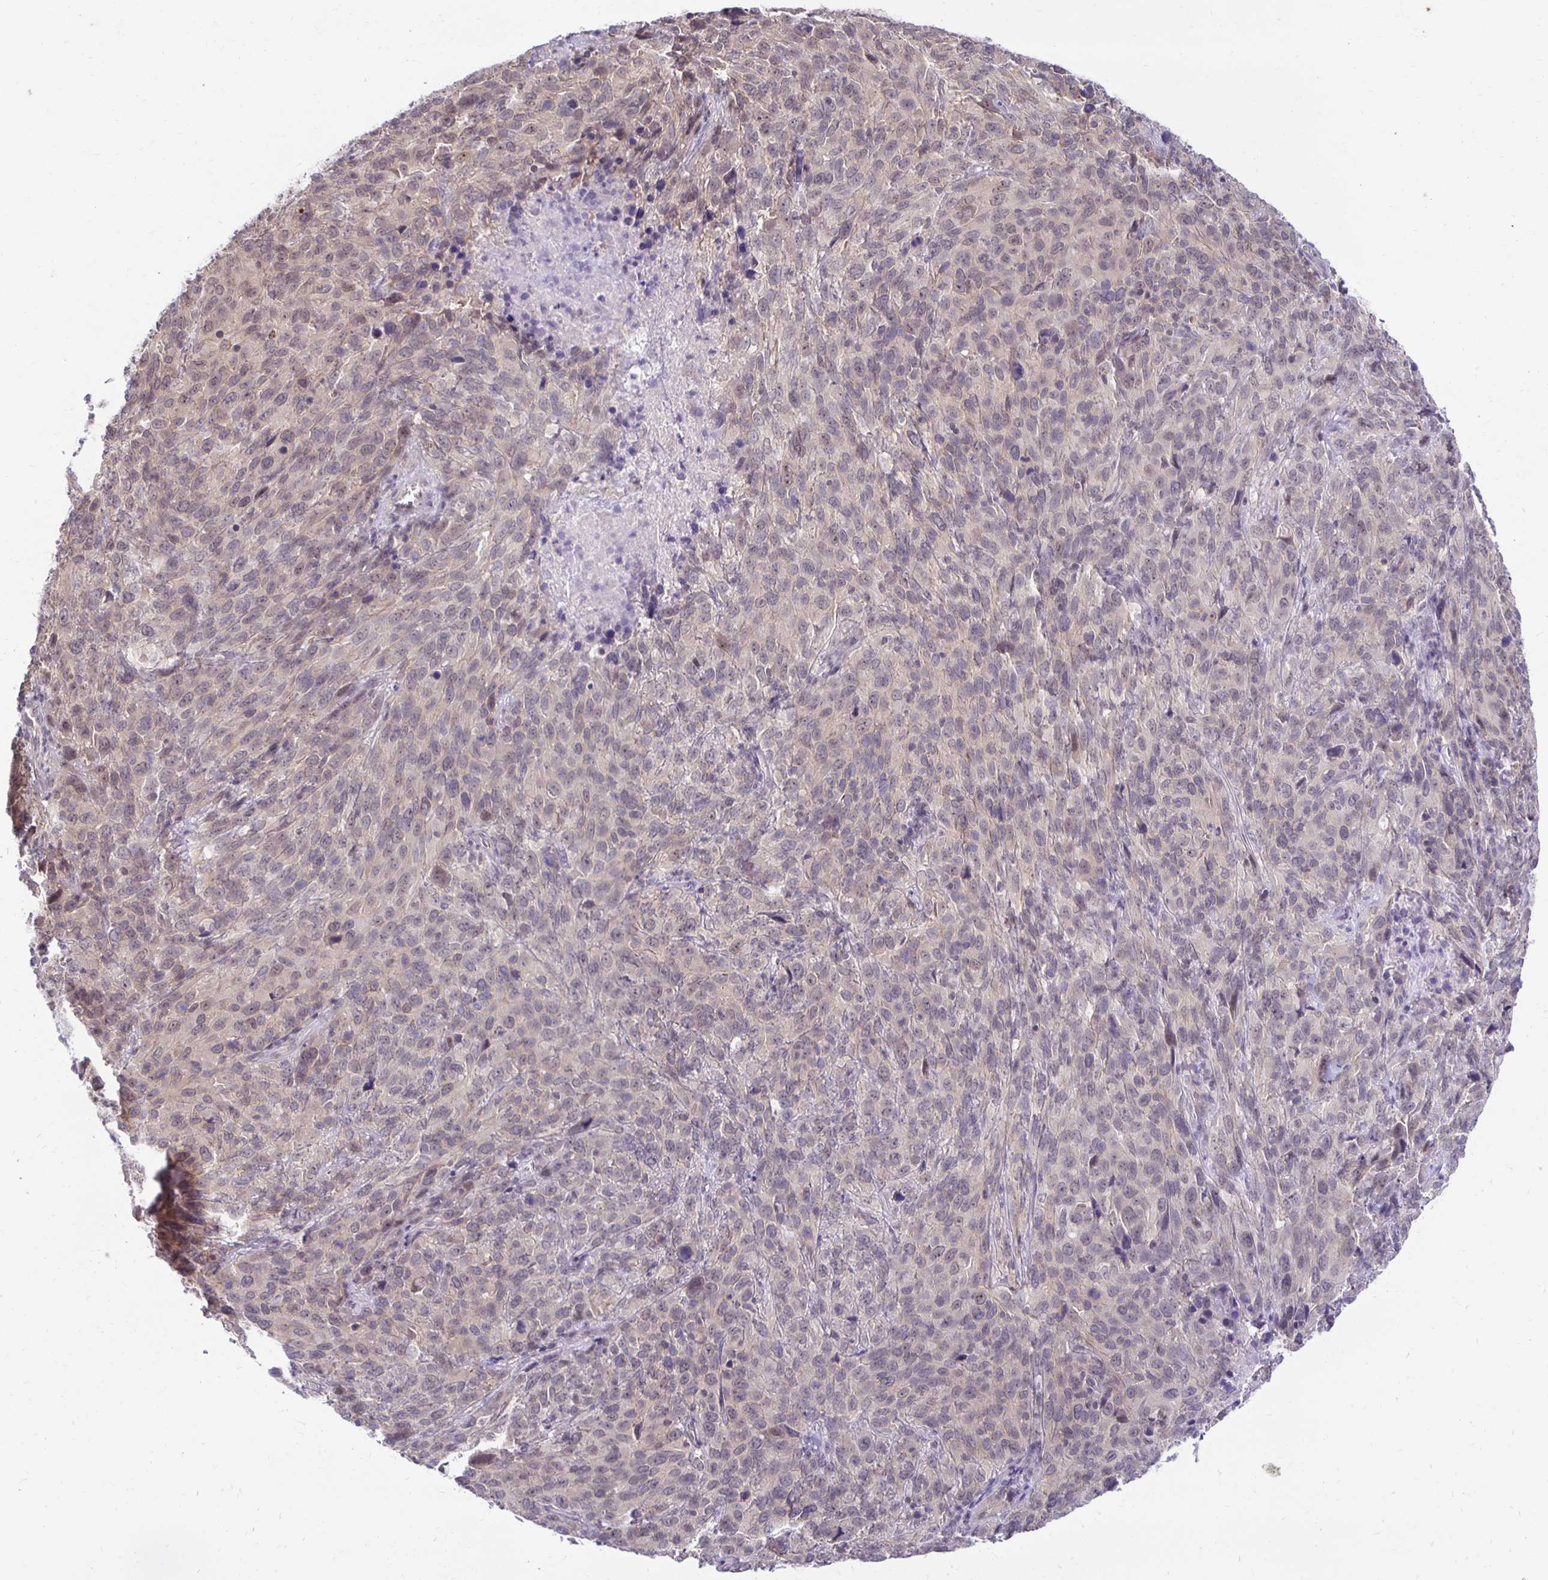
{"staining": {"intensity": "weak", "quantity": "<25%", "location": "nuclear"}, "tissue": "cervical cancer", "cell_type": "Tumor cells", "image_type": "cancer", "snomed": [{"axis": "morphology", "description": "Squamous cell carcinoma, NOS"}, {"axis": "topography", "description": "Cervix"}], "caption": "Immunohistochemistry (IHC) micrograph of cervical cancer stained for a protein (brown), which reveals no staining in tumor cells.", "gene": "MIEN1", "patient": {"sex": "female", "age": 51}}